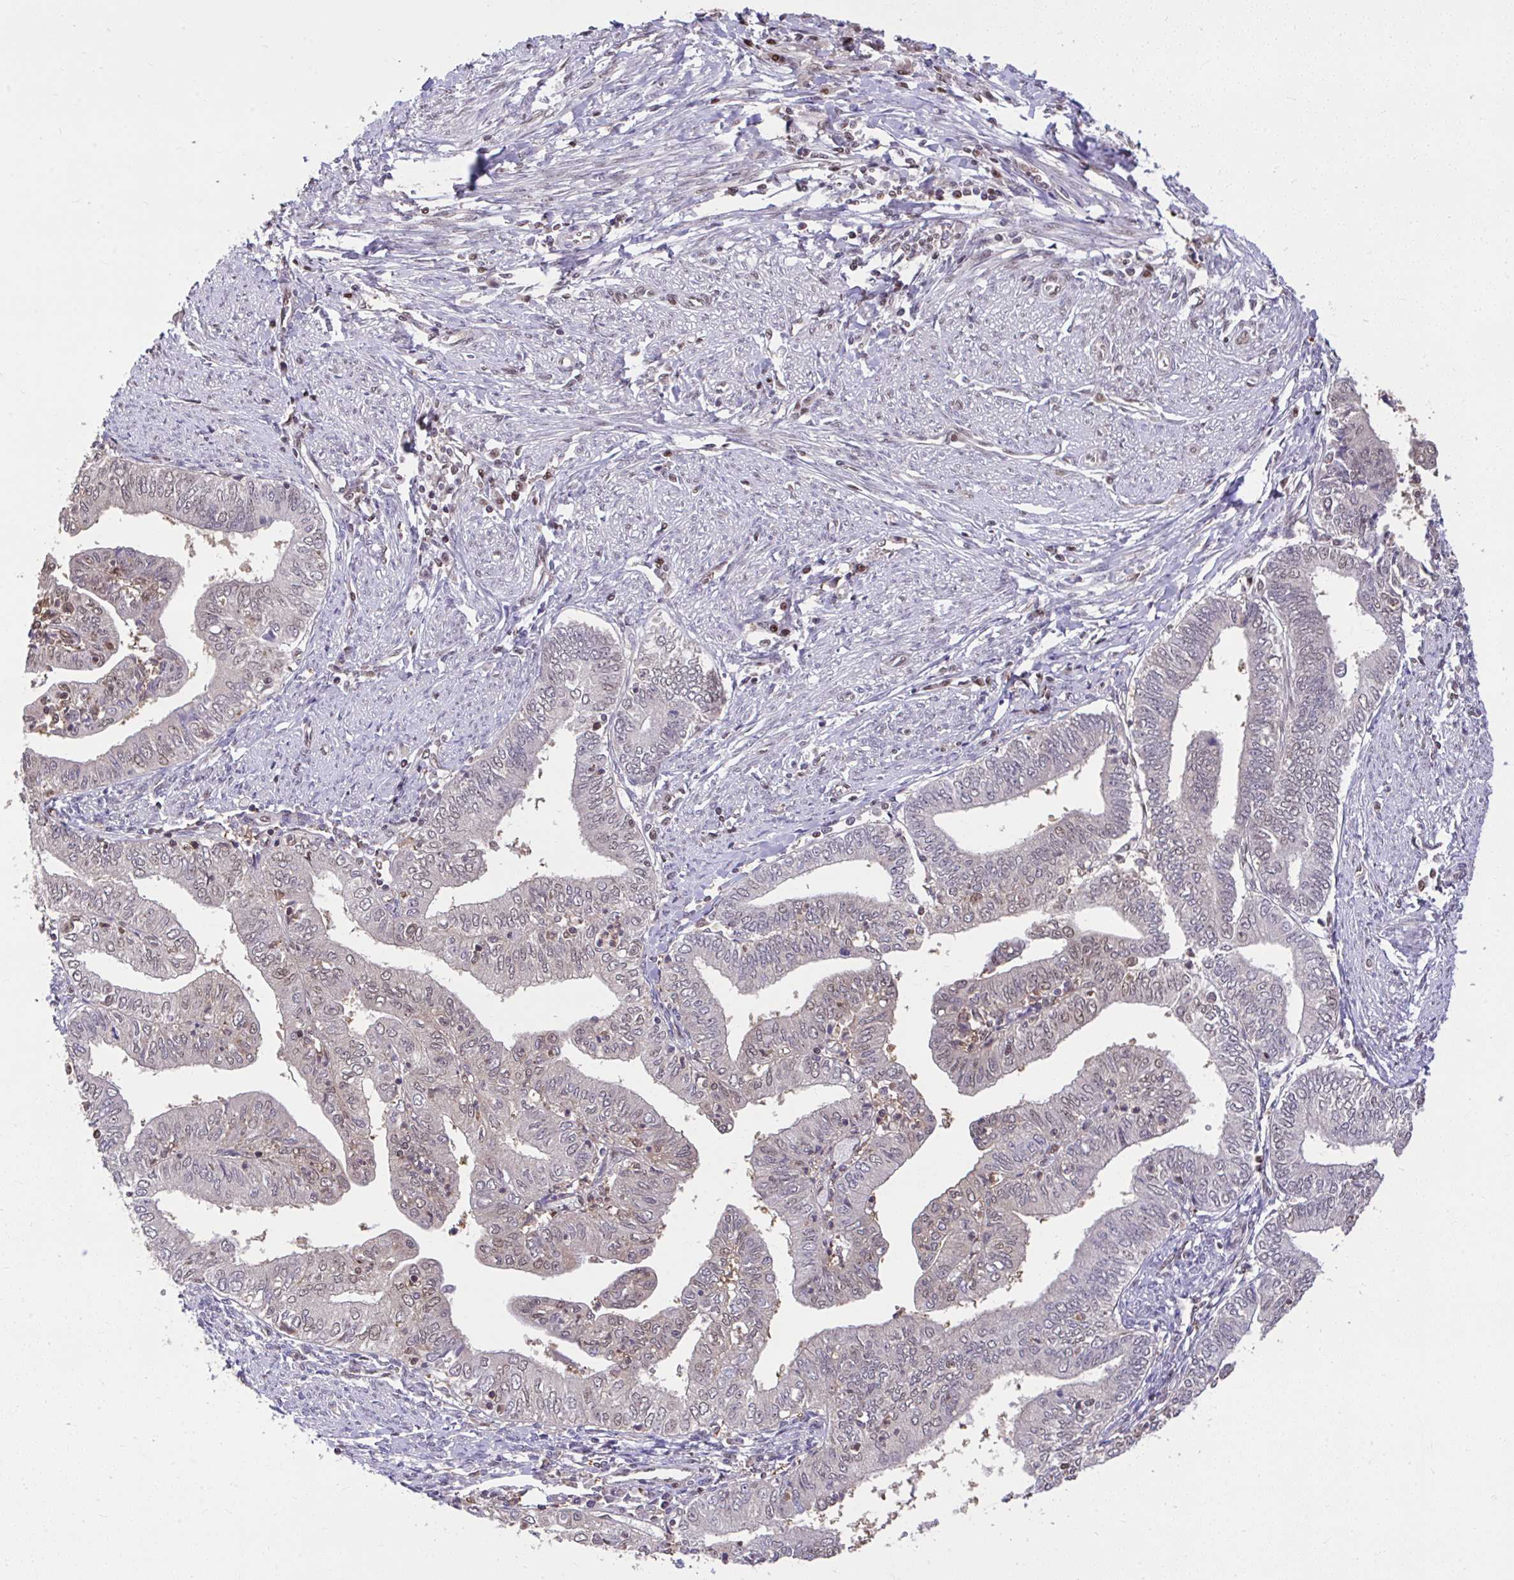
{"staining": {"intensity": "weak", "quantity": "25%-75%", "location": "nuclear"}, "tissue": "endometrial cancer", "cell_type": "Tumor cells", "image_type": "cancer", "snomed": [{"axis": "morphology", "description": "Adenocarcinoma, NOS"}, {"axis": "topography", "description": "Endometrium"}], "caption": "Human endometrial adenocarcinoma stained with a brown dye demonstrates weak nuclear positive expression in approximately 25%-75% of tumor cells.", "gene": "GLIS3", "patient": {"sex": "female", "age": 66}}